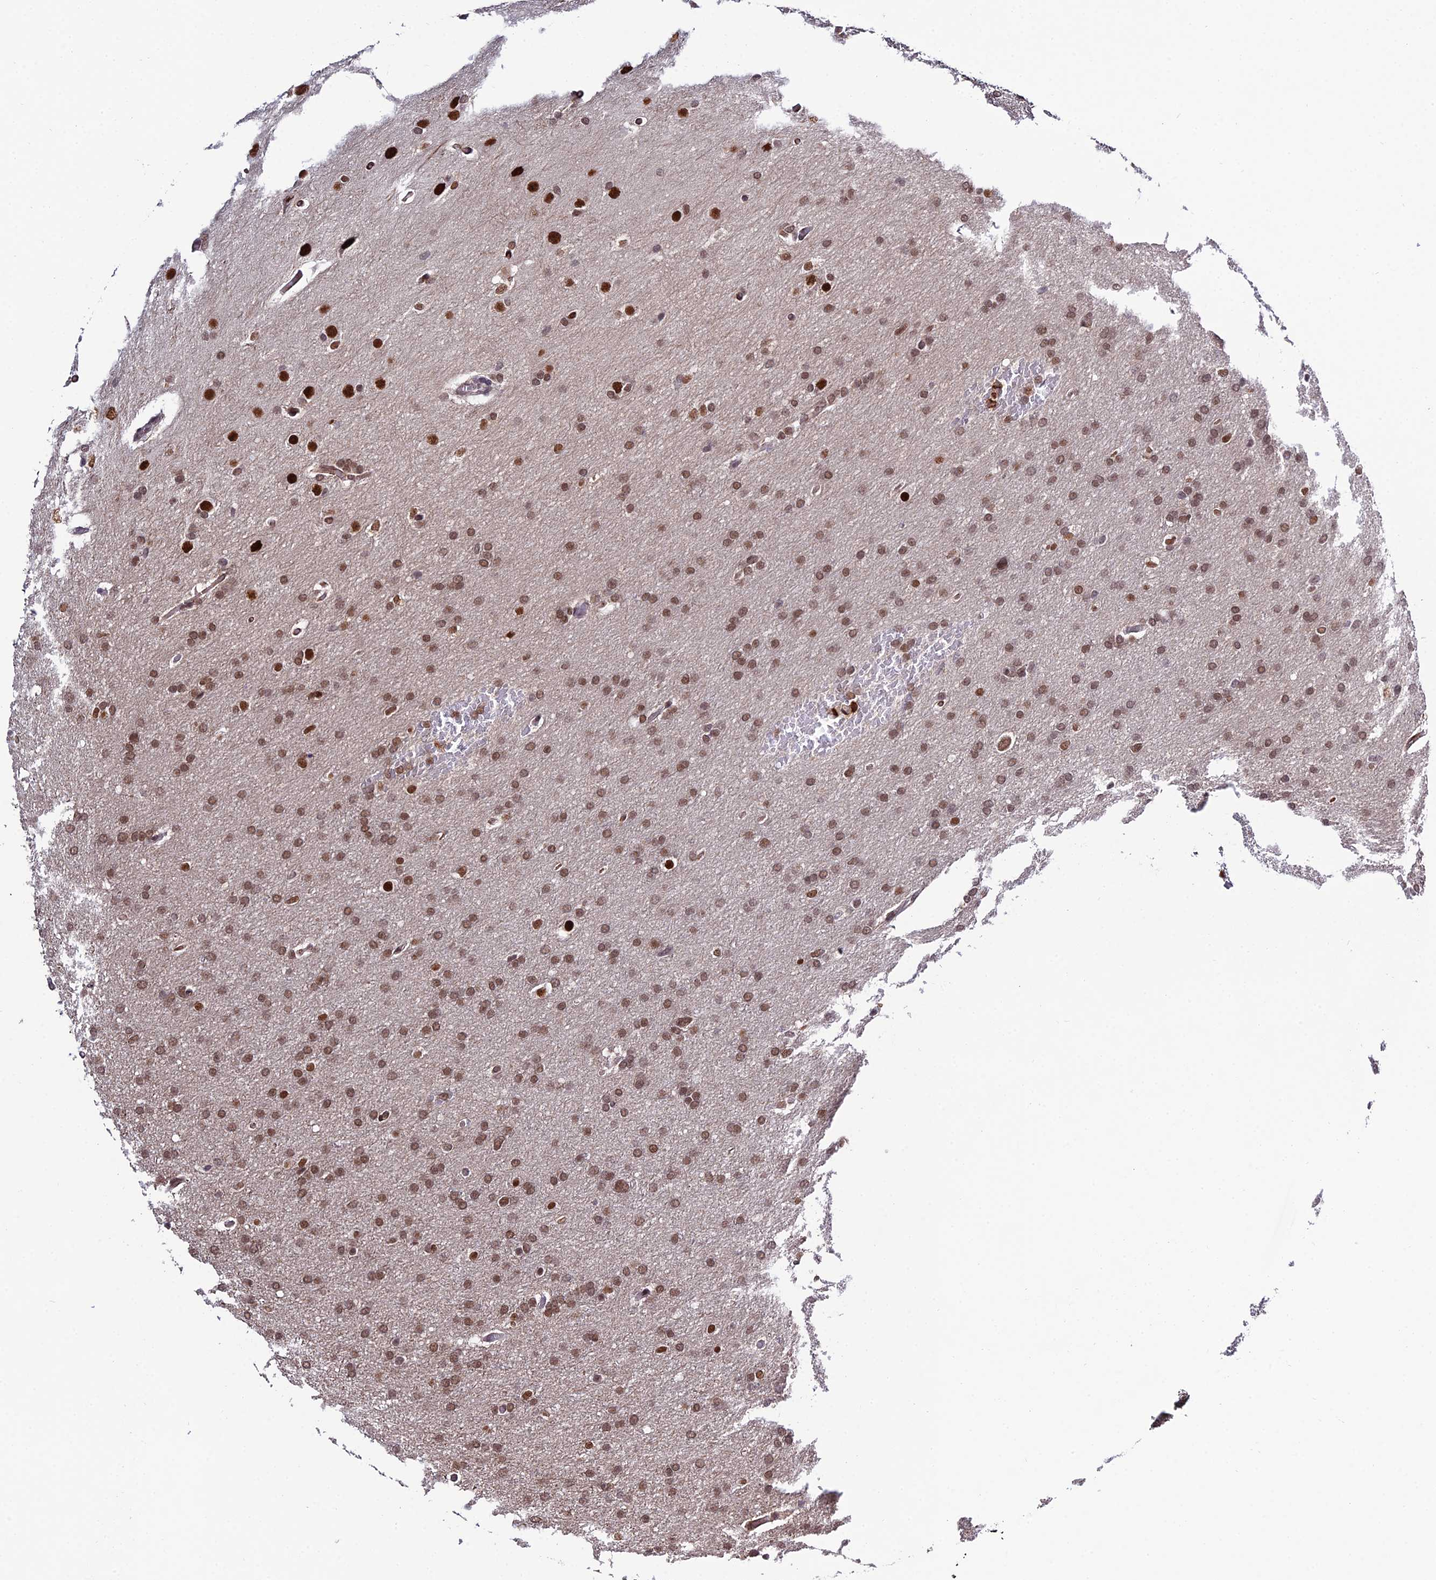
{"staining": {"intensity": "moderate", "quantity": ">75%", "location": "nuclear"}, "tissue": "glioma", "cell_type": "Tumor cells", "image_type": "cancer", "snomed": [{"axis": "morphology", "description": "Glioma, malignant, High grade"}, {"axis": "topography", "description": "Cerebral cortex"}], "caption": "Immunohistochemistry (IHC) (DAB) staining of glioma reveals moderate nuclear protein positivity in approximately >75% of tumor cells.", "gene": "SYT15", "patient": {"sex": "female", "age": 36}}